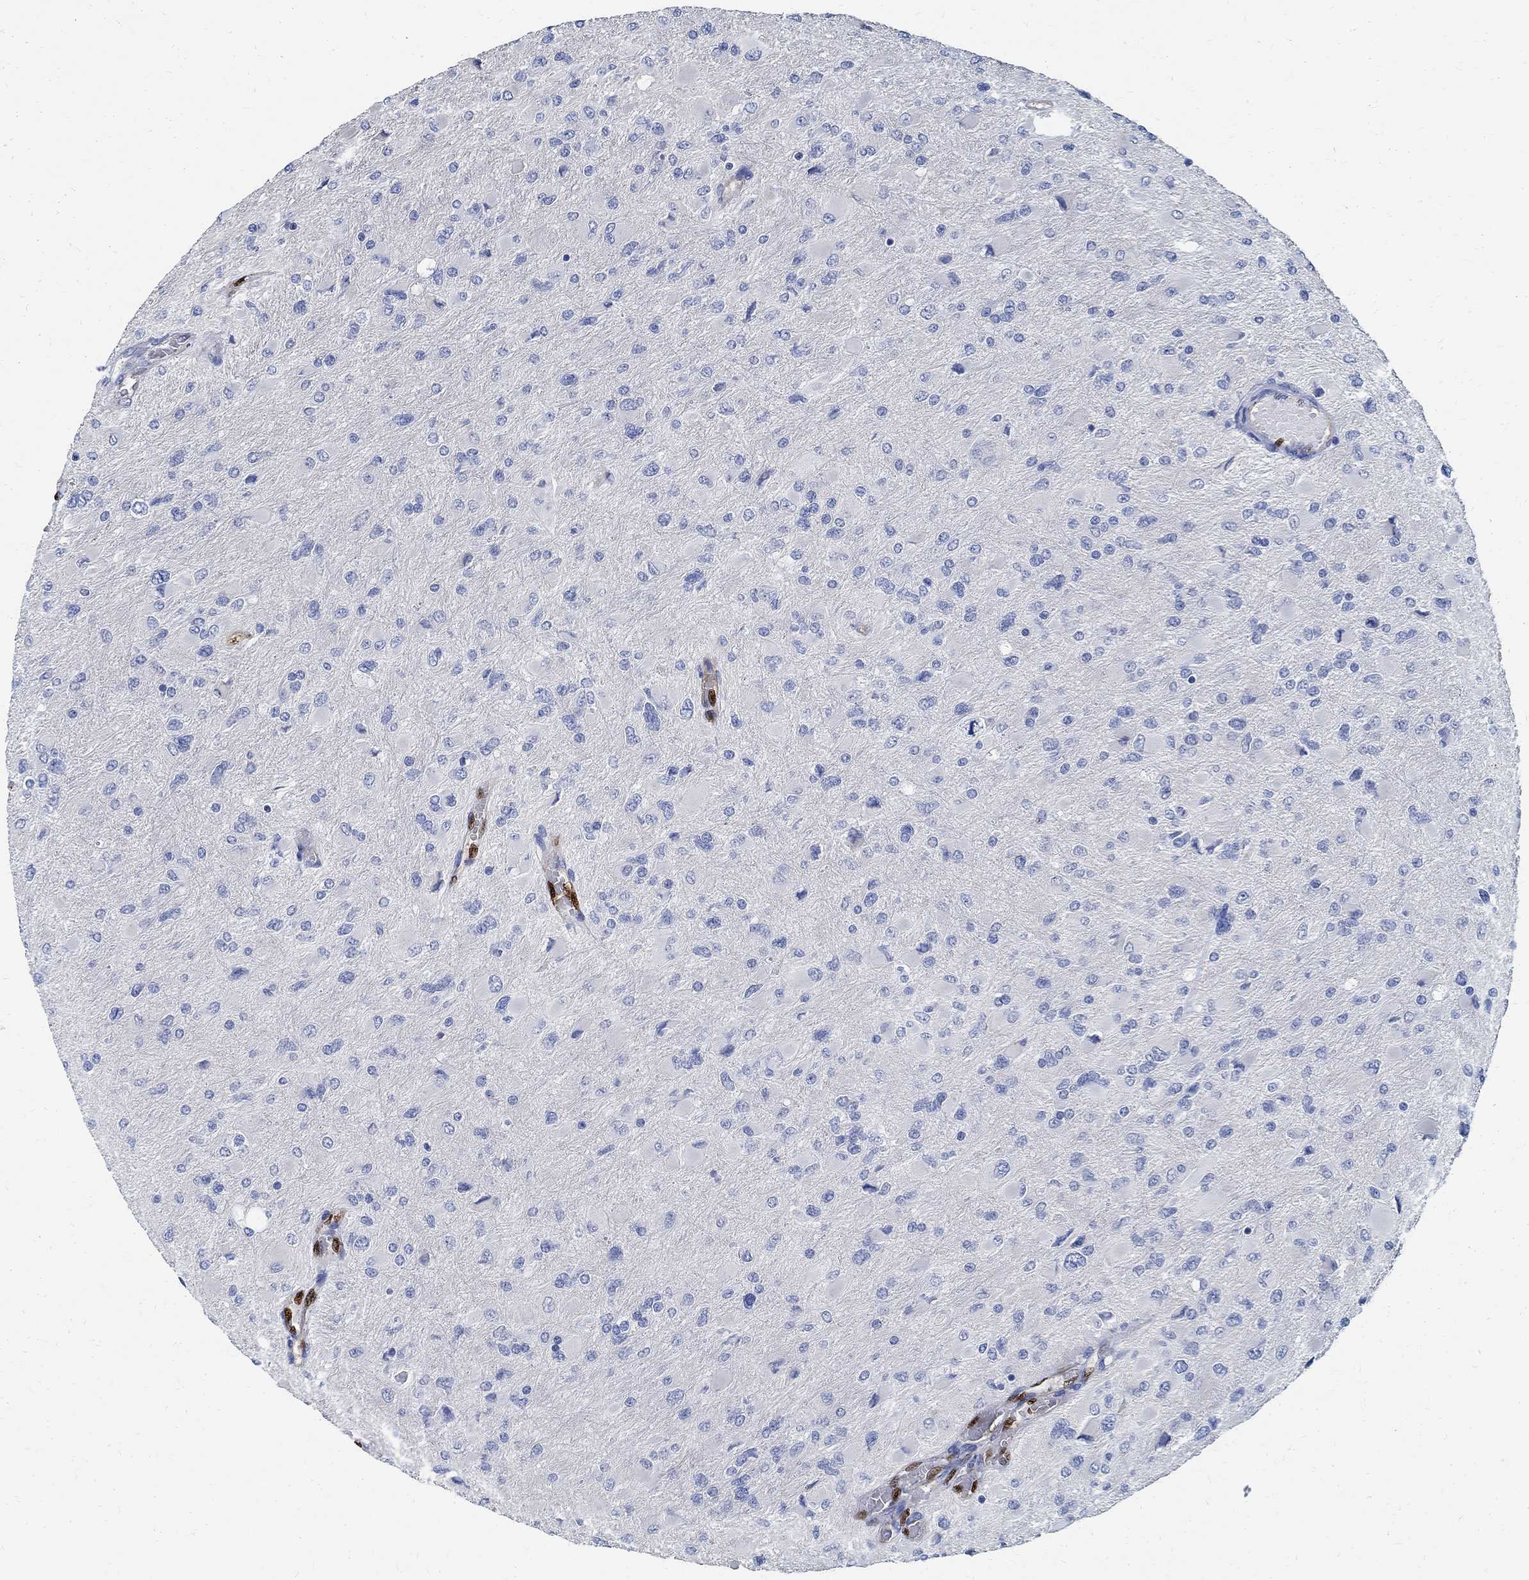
{"staining": {"intensity": "negative", "quantity": "none", "location": "none"}, "tissue": "glioma", "cell_type": "Tumor cells", "image_type": "cancer", "snomed": [{"axis": "morphology", "description": "Glioma, malignant, High grade"}, {"axis": "topography", "description": "Cerebral cortex"}], "caption": "There is no significant expression in tumor cells of malignant glioma (high-grade).", "gene": "PRX", "patient": {"sex": "female", "age": 36}}